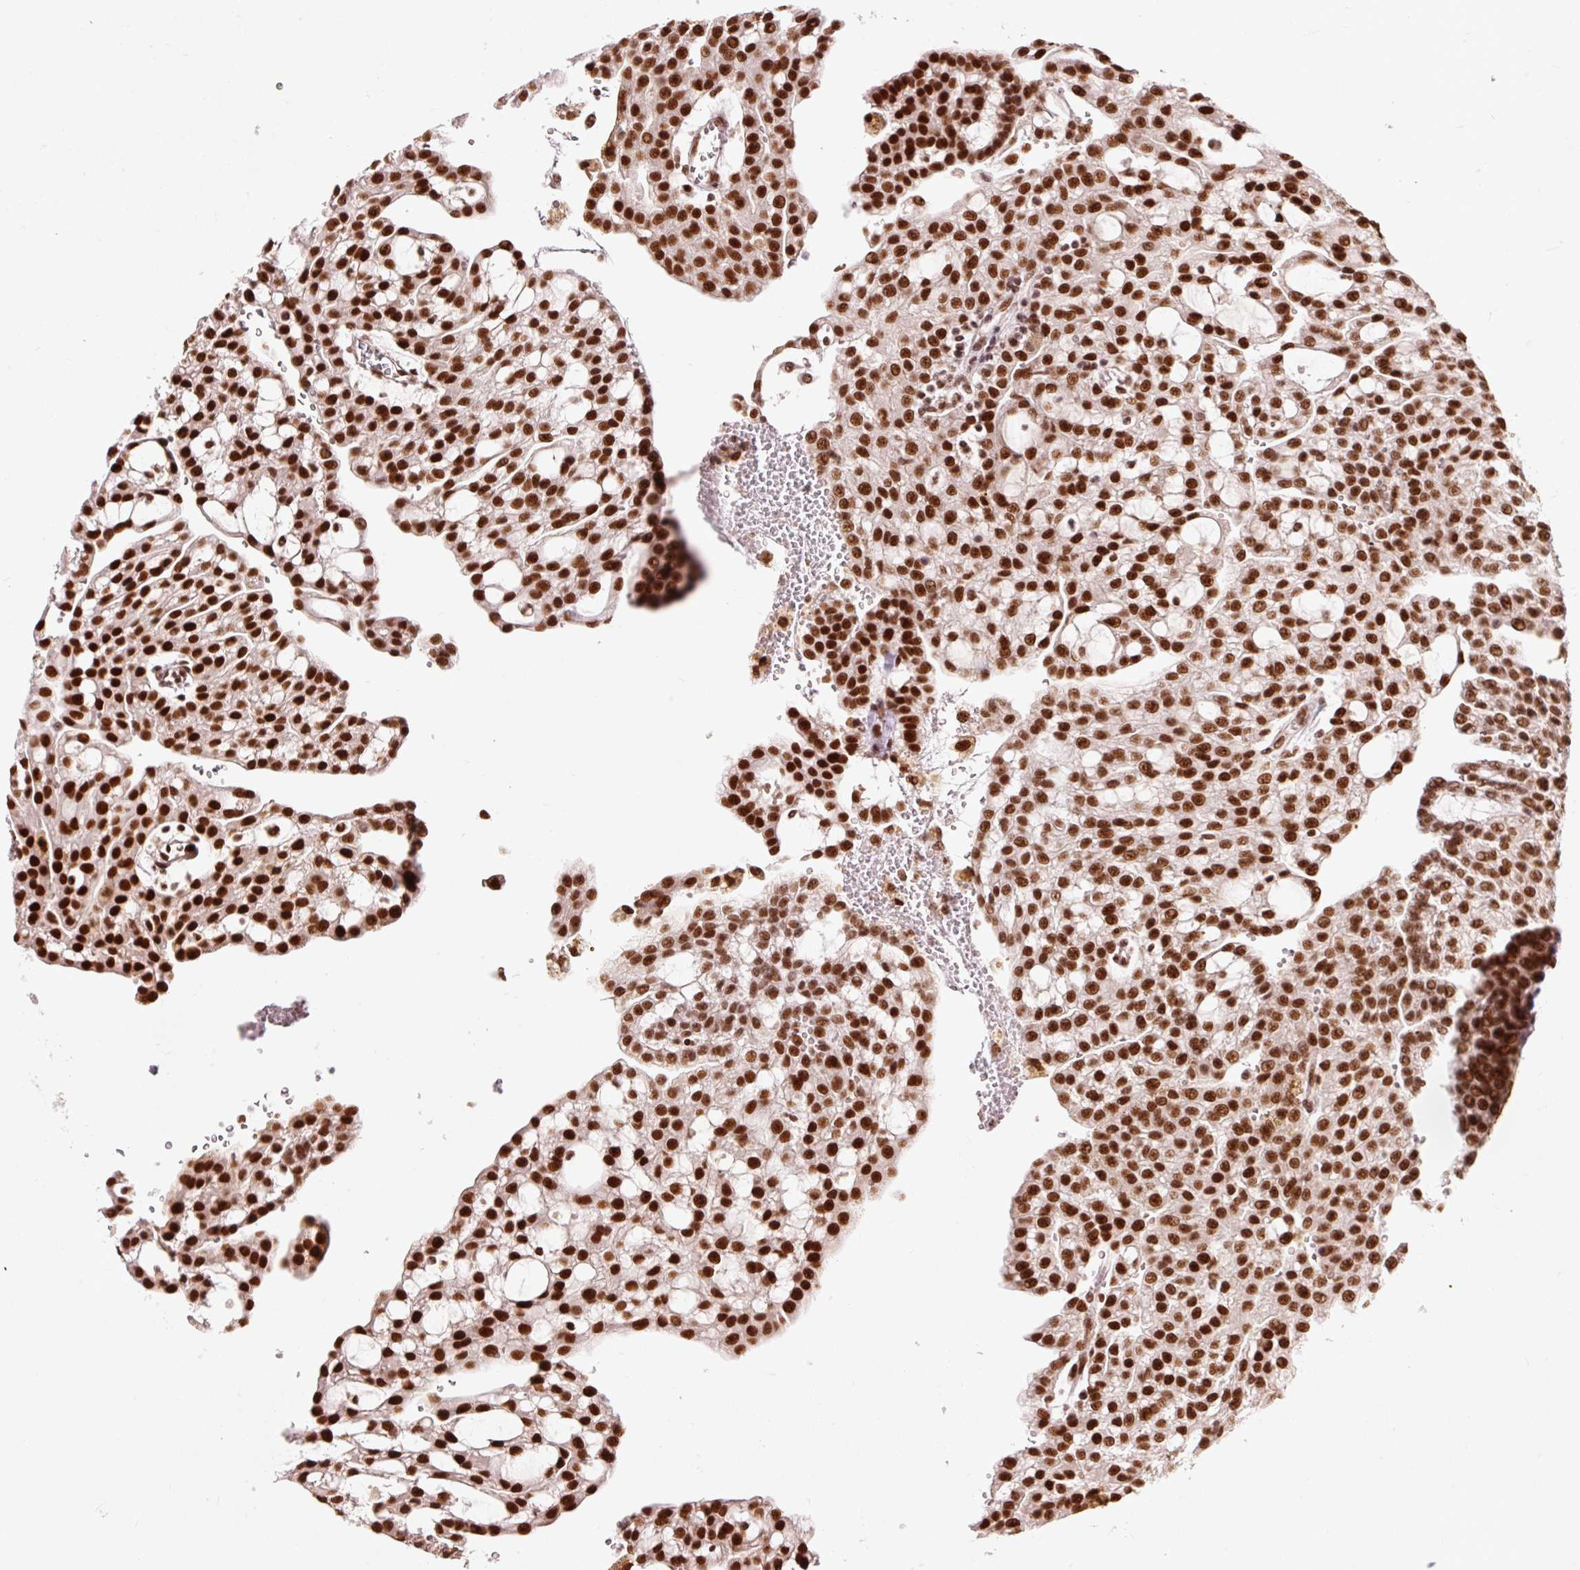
{"staining": {"intensity": "strong", "quantity": ">75%", "location": "nuclear"}, "tissue": "renal cancer", "cell_type": "Tumor cells", "image_type": "cancer", "snomed": [{"axis": "morphology", "description": "Adenocarcinoma, NOS"}, {"axis": "topography", "description": "Kidney"}], "caption": "DAB immunohistochemical staining of renal cancer (adenocarcinoma) reveals strong nuclear protein expression in about >75% of tumor cells. The protein is stained brown, and the nuclei are stained in blue (DAB (3,3'-diaminobenzidine) IHC with brightfield microscopy, high magnification).", "gene": "ZBTB44", "patient": {"sex": "male", "age": 63}}